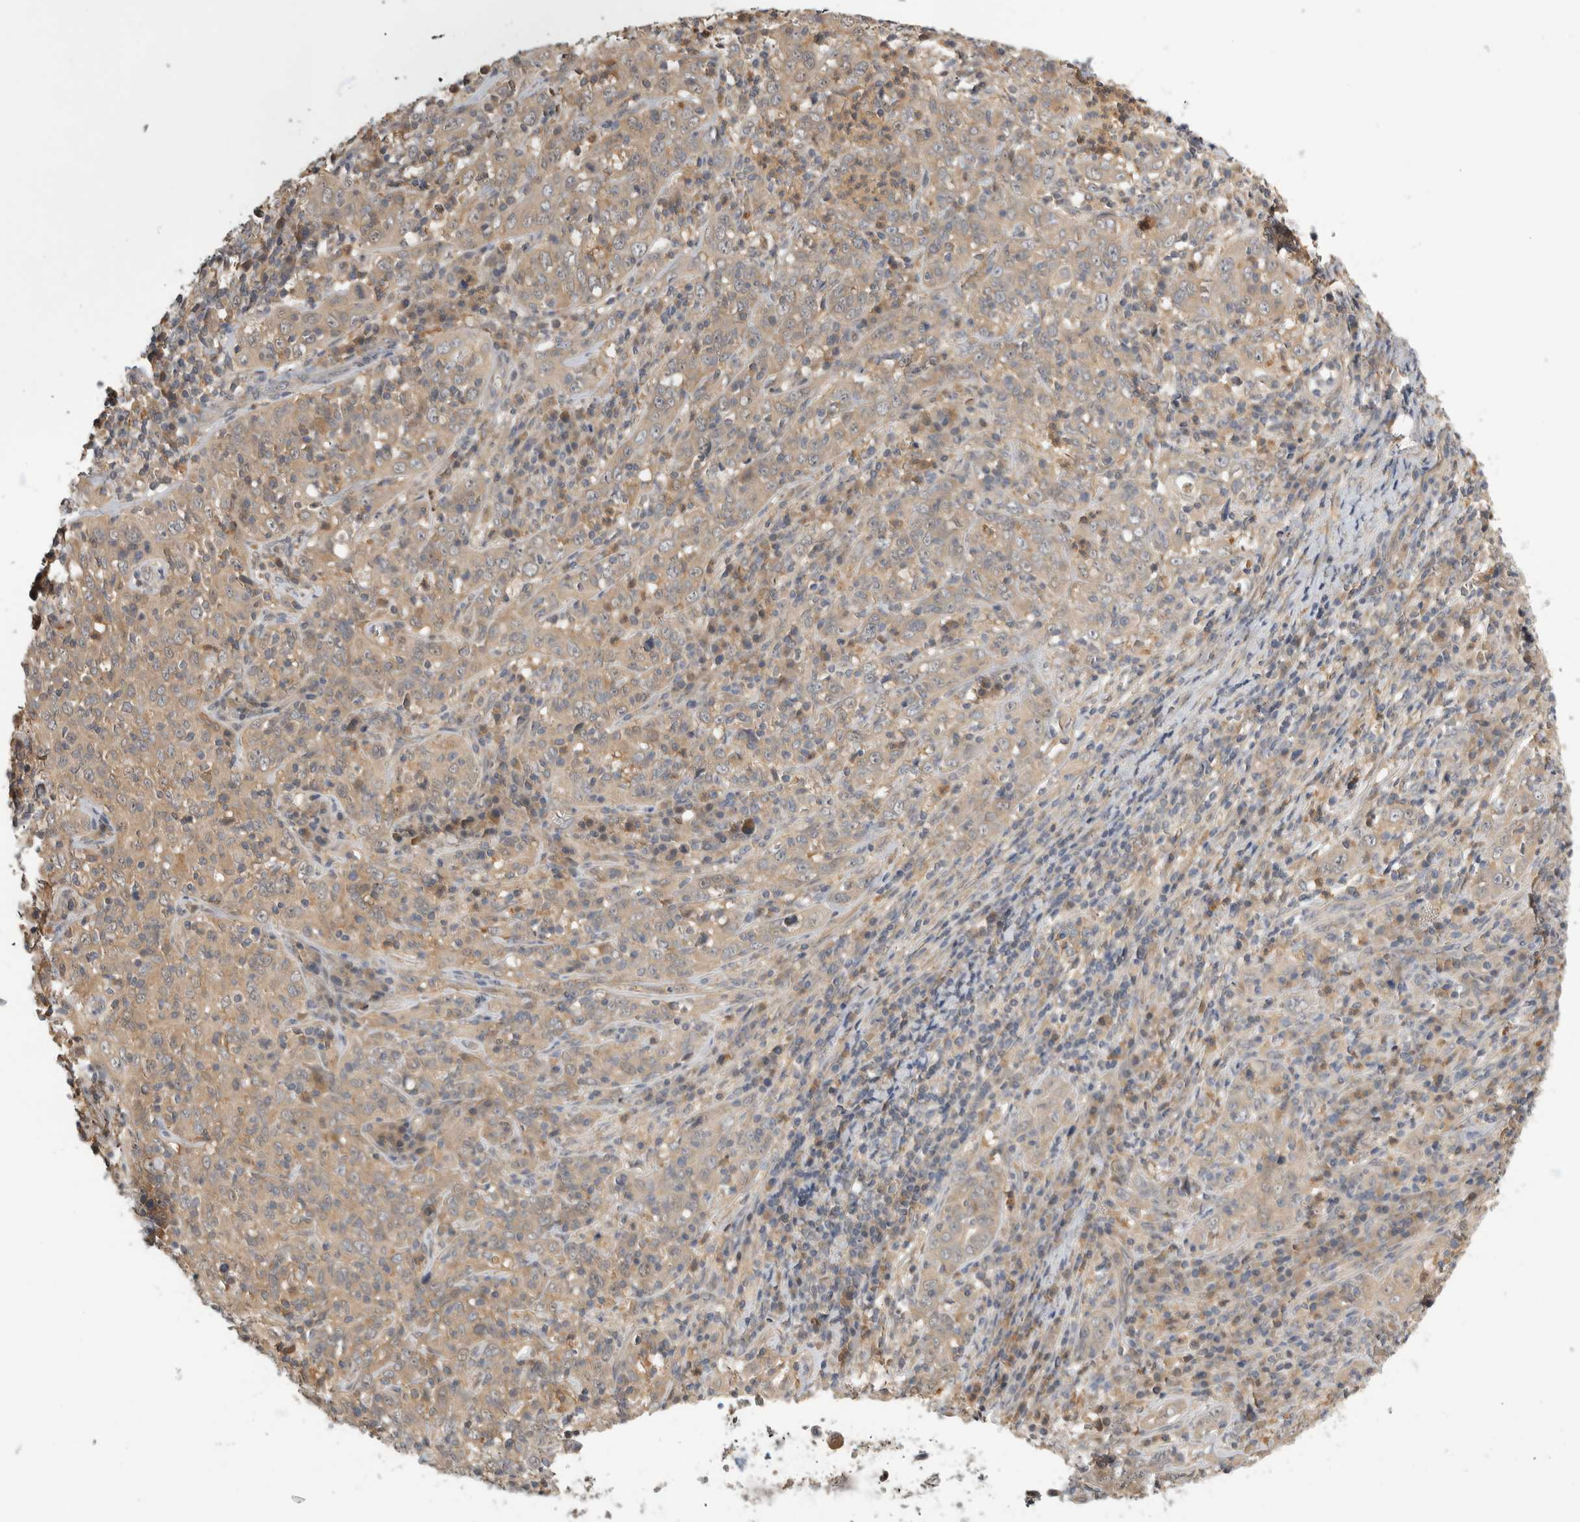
{"staining": {"intensity": "weak", "quantity": ">75%", "location": "cytoplasmic/membranous"}, "tissue": "cervical cancer", "cell_type": "Tumor cells", "image_type": "cancer", "snomed": [{"axis": "morphology", "description": "Squamous cell carcinoma, NOS"}, {"axis": "topography", "description": "Cervix"}], "caption": "Immunohistochemical staining of squamous cell carcinoma (cervical) reveals weak cytoplasmic/membranous protein positivity in about >75% of tumor cells. Using DAB (3,3'-diaminobenzidine) (brown) and hematoxylin (blue) stains, captured at high magnification using brightfield microscopy.", "gene": "PGM1", "patient": {"sex": "female", "age": 46}}